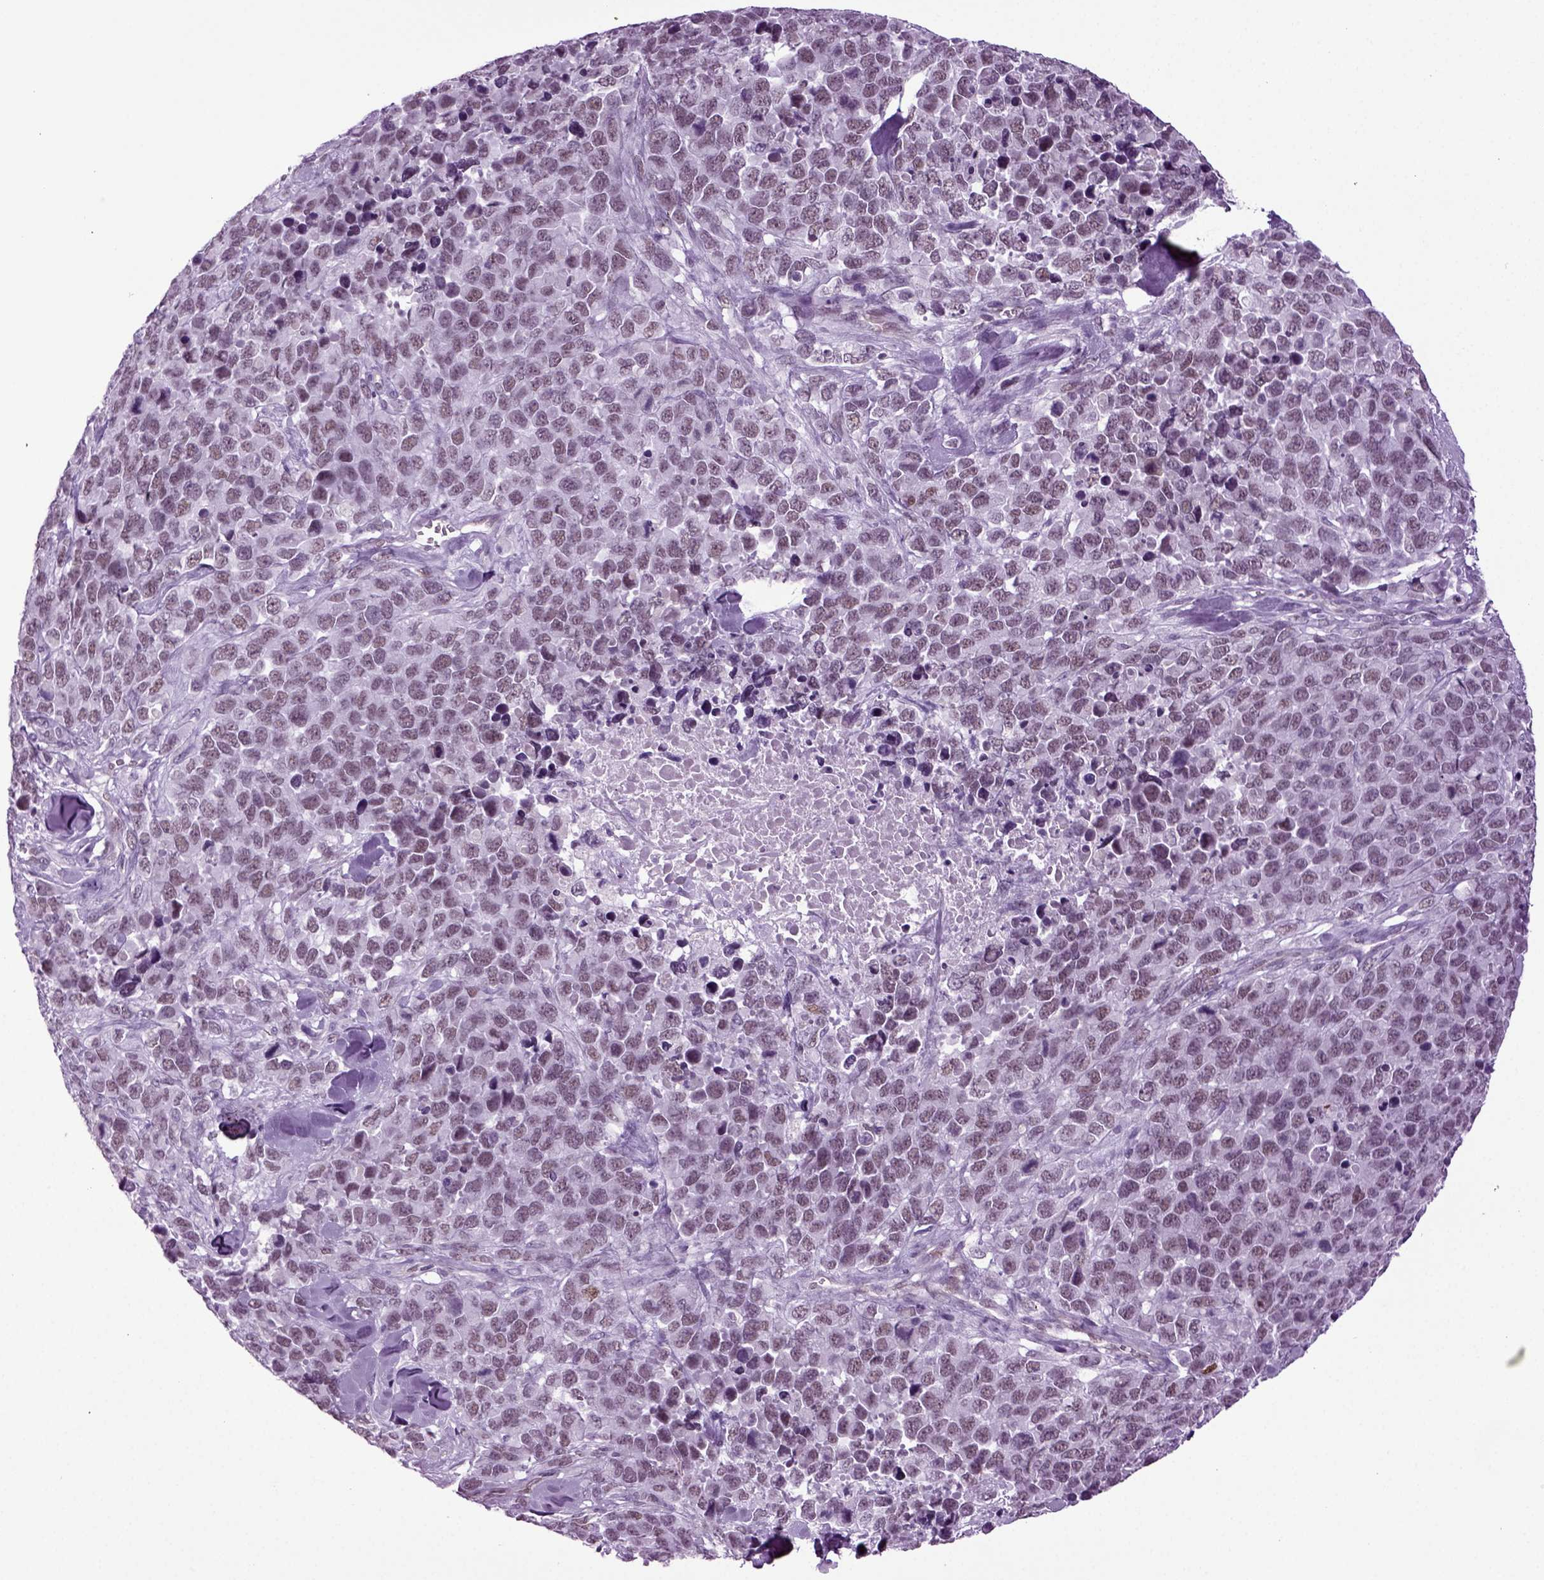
{"staining": {"intensity": "negative", "quantity": "none", "location": "none"}, "tissue": "melanoma", "cell_type": "Tumor cells", "image_type": "cancer", "snomed": [{"axis": "morphology", "description": "Malignant melanoma, Metastatic site"}, {"axis": "topography", "description": "Skin"}], "caption": "A micrograph of malignant melanoma (metastatic site) stained for a protein shows no brown staining in tumor cells. (DAB IHC, high magnification).", "gene": "RFX3", "patient": {"sex": "male", "age": 84}}